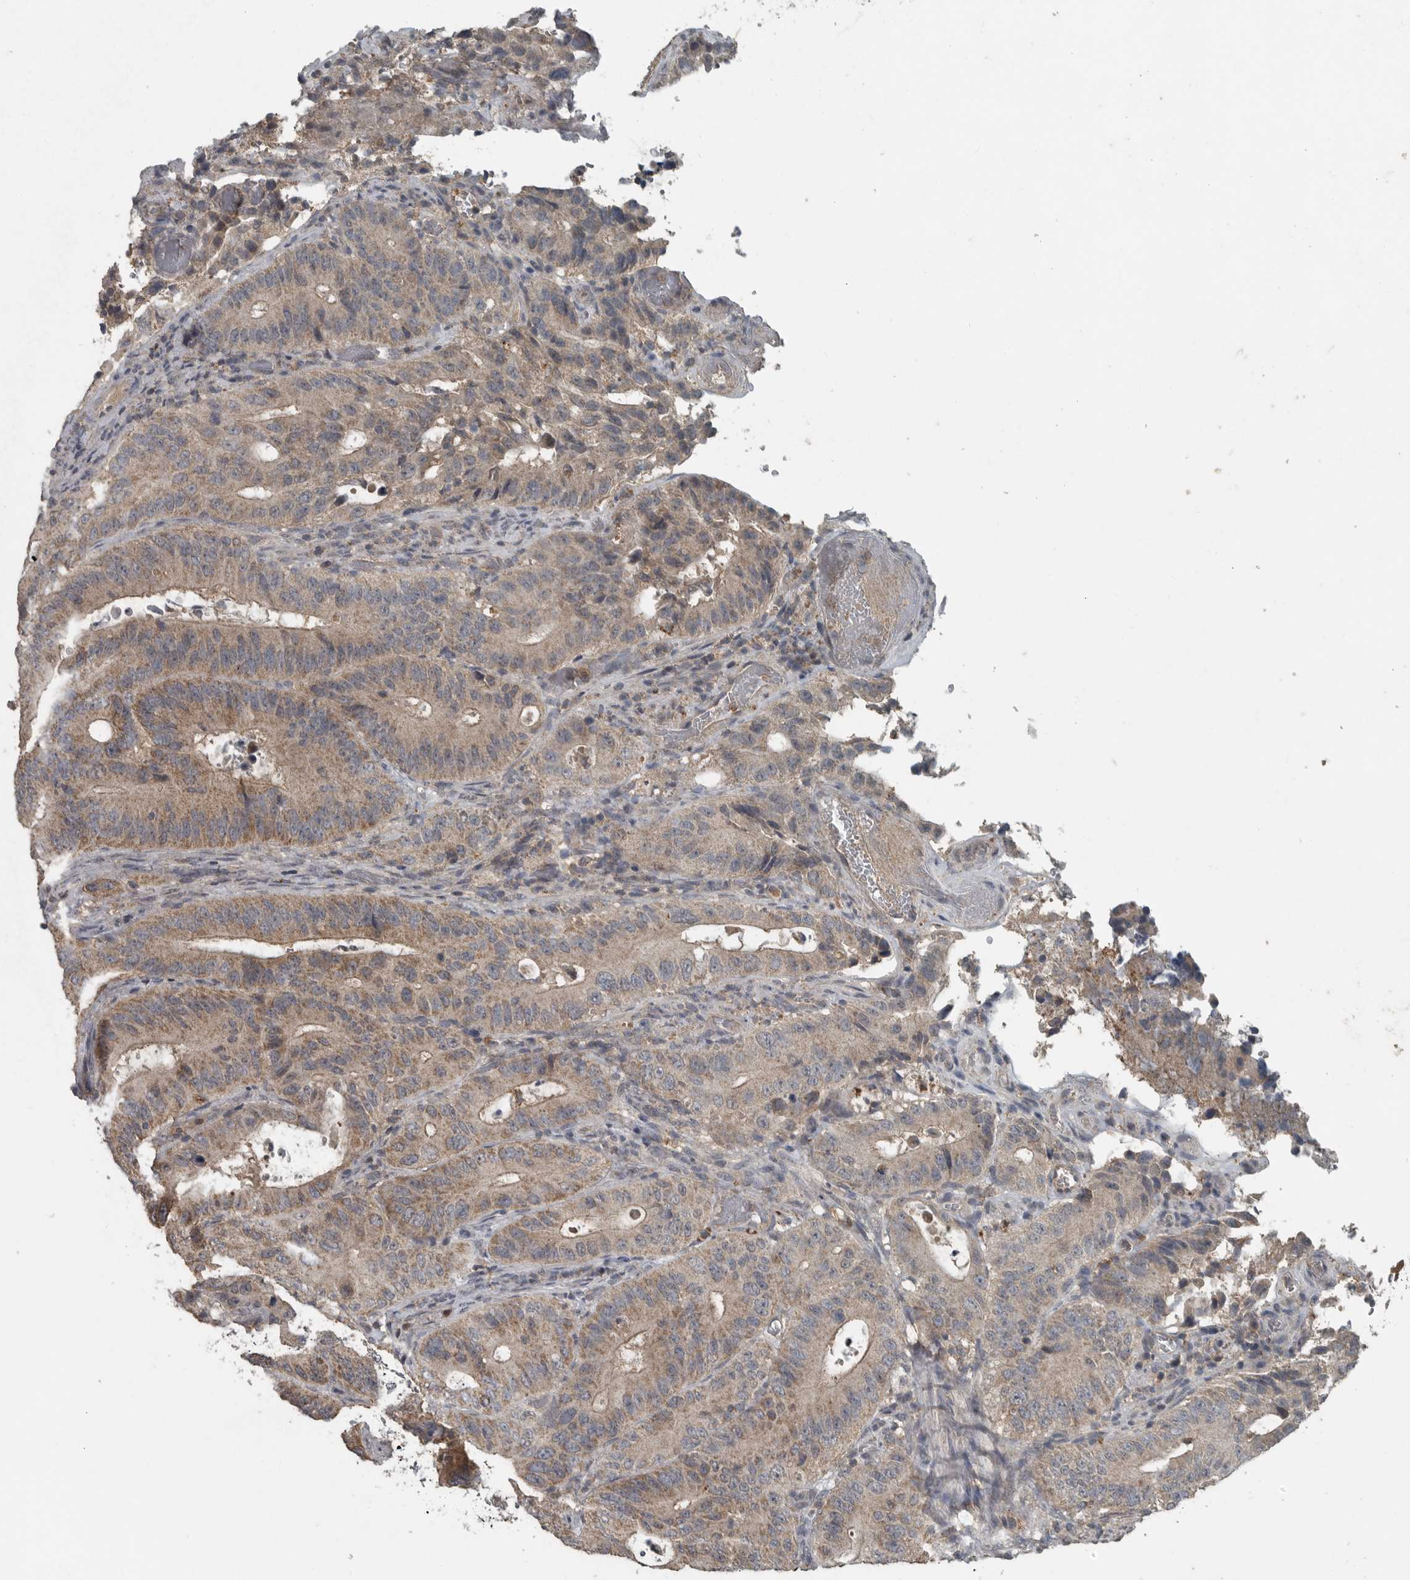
{"staining": {"intensity": "moderate", "quantity": ">75%", "location": "cytoplasmic/membranous"}, "tissue": "colorectal cancer", "cell_type": "Tumor cells", "image_type": "cancer", "snomed": [{"axis": "morphology", "description": "Adenocarcinoma, NOS"}, {"axis": "topography", "description": "Colon"}], "caption": "Brown immunohistochemical staining in colorectal adenocarcinoma reveals moderate cytoplasmic/membranous expression in approximately >75% of tumor cells.", "gene": "IL6ST", "patient": {"sex": "male", "age": 83}}